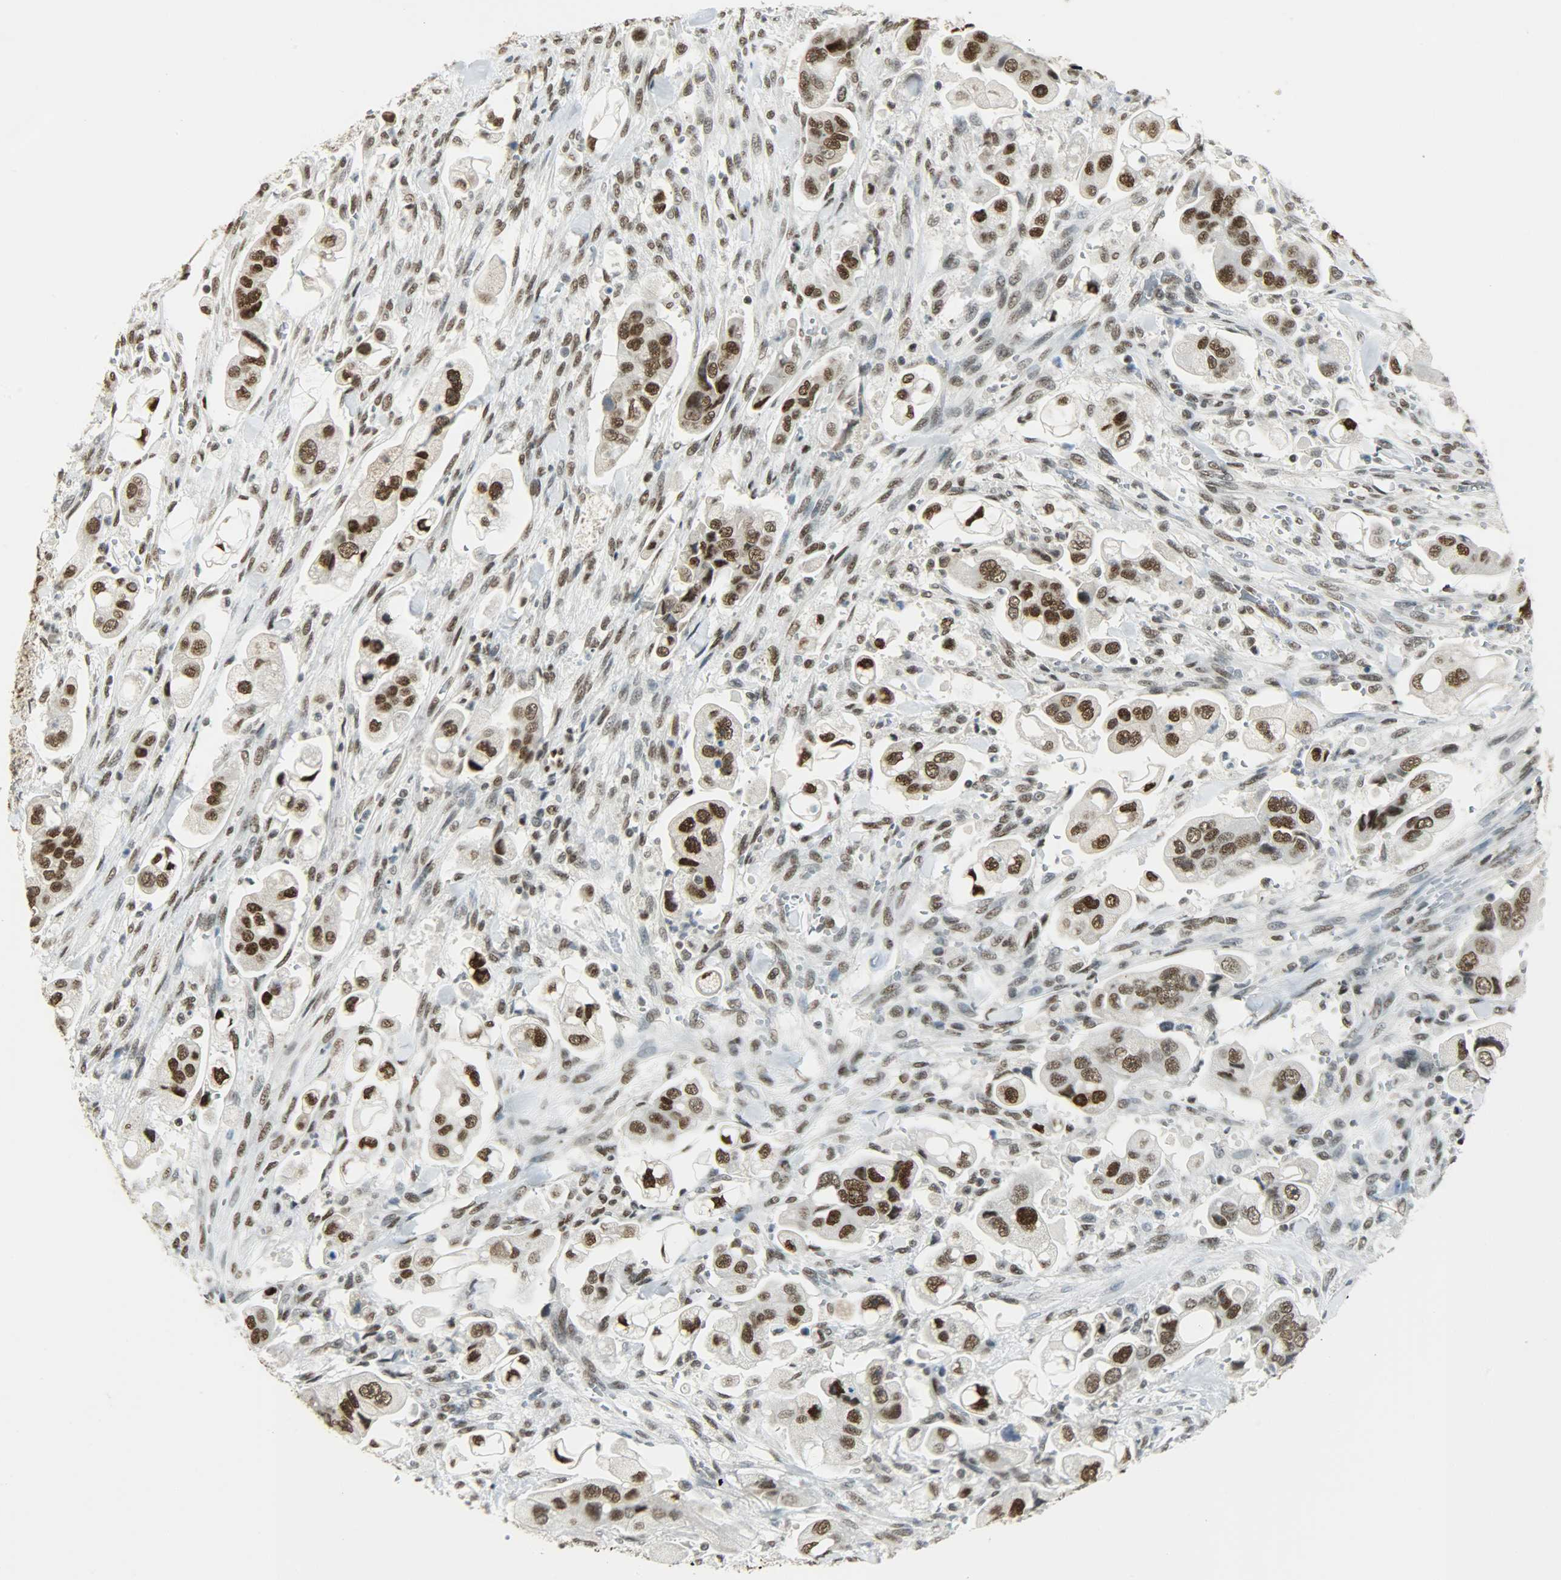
{"staining": {"intensity": "strong", "quantity": ">75%", "location": "nuclear"}, "tissue": "stomach cancer", "cell_type": "Tumor cells", "image_type": "cancer", "snomed": [{"axis": "morphology", "description": "Adenocarcinoma, NOS"}, {"axis": "topography", "description": "Stomach"}], "caption": "The immunohistochemical stain highlights strong nuclear expression in tumor cells of stomach cancer tissue.", "gene": "MYEF2", "patient": {"sex": "male", "age": 62}}